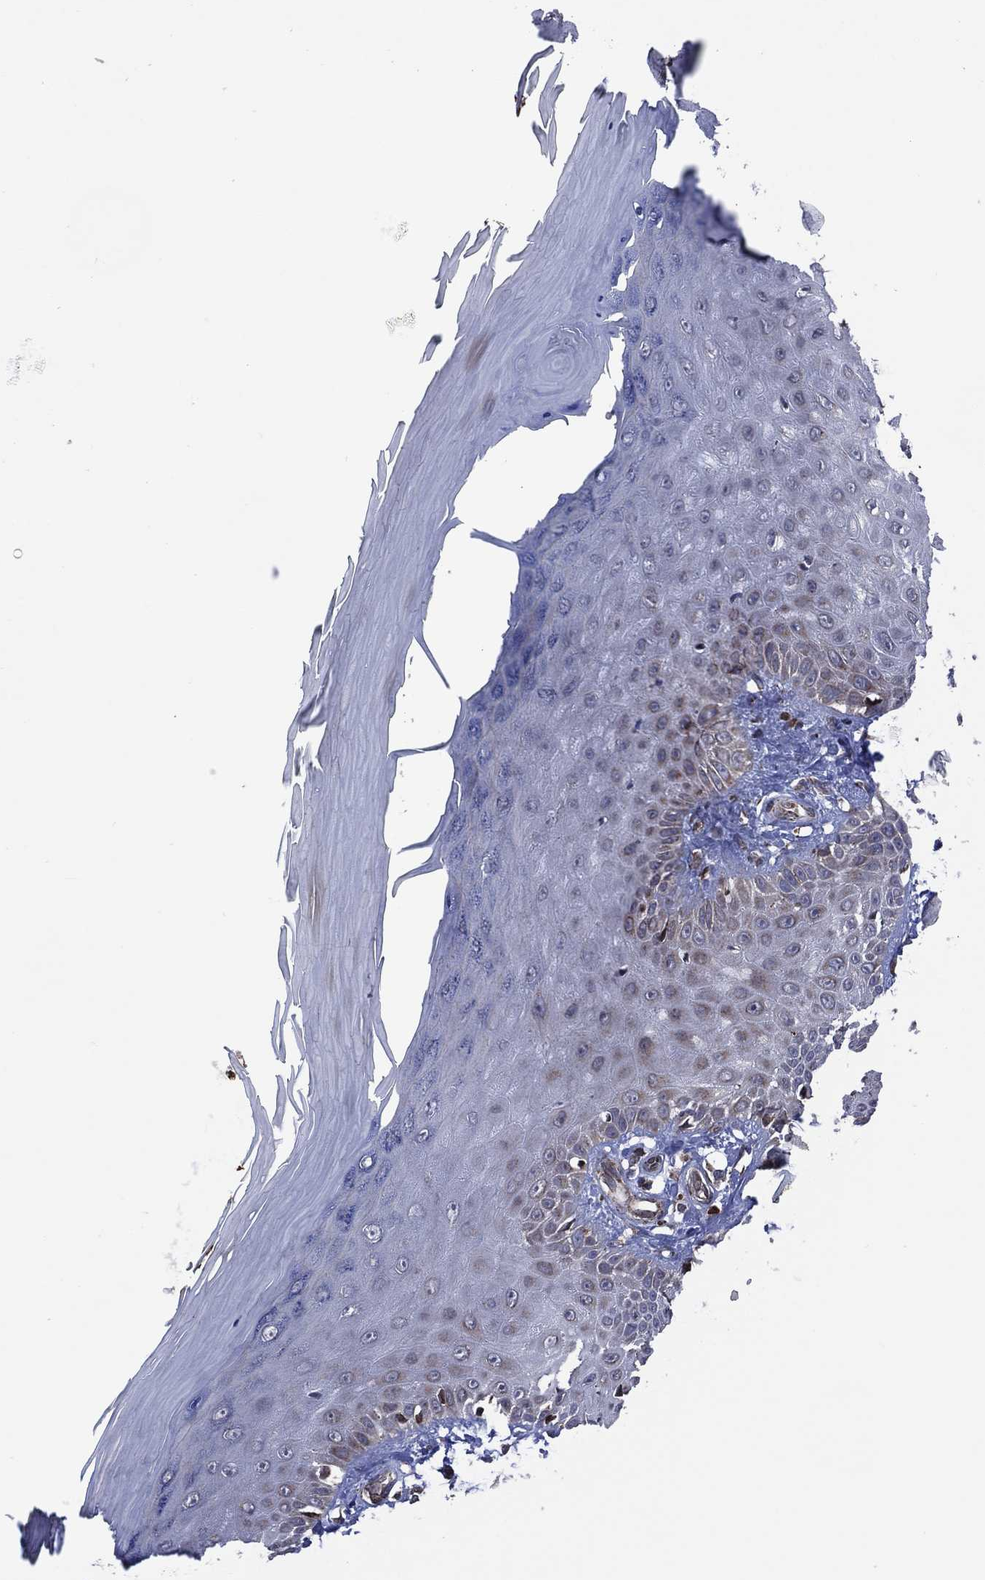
{"staining": {"intensity": "negative", "quantity": "none", "location": "none"}, "tissue": "skin", "cell_type": "Fibroblasts", "image_type": "normal", "snomed": [{"axis": "morphology", "description": "Normal tissue, NOS"}, {"axis": "morphology", "description": "Inflammation, NOS"}, {"axis": "morphology", "description": "Fibrosis, NOS"}, {"axis": "topography", "description": "Skin"}], "caption": "Immunohistochemical staining of unremarkable skin reveals no significant staining in fibroblasts.", "gene": "HTD2", "patient": {"sex": "male", "age": 71}}